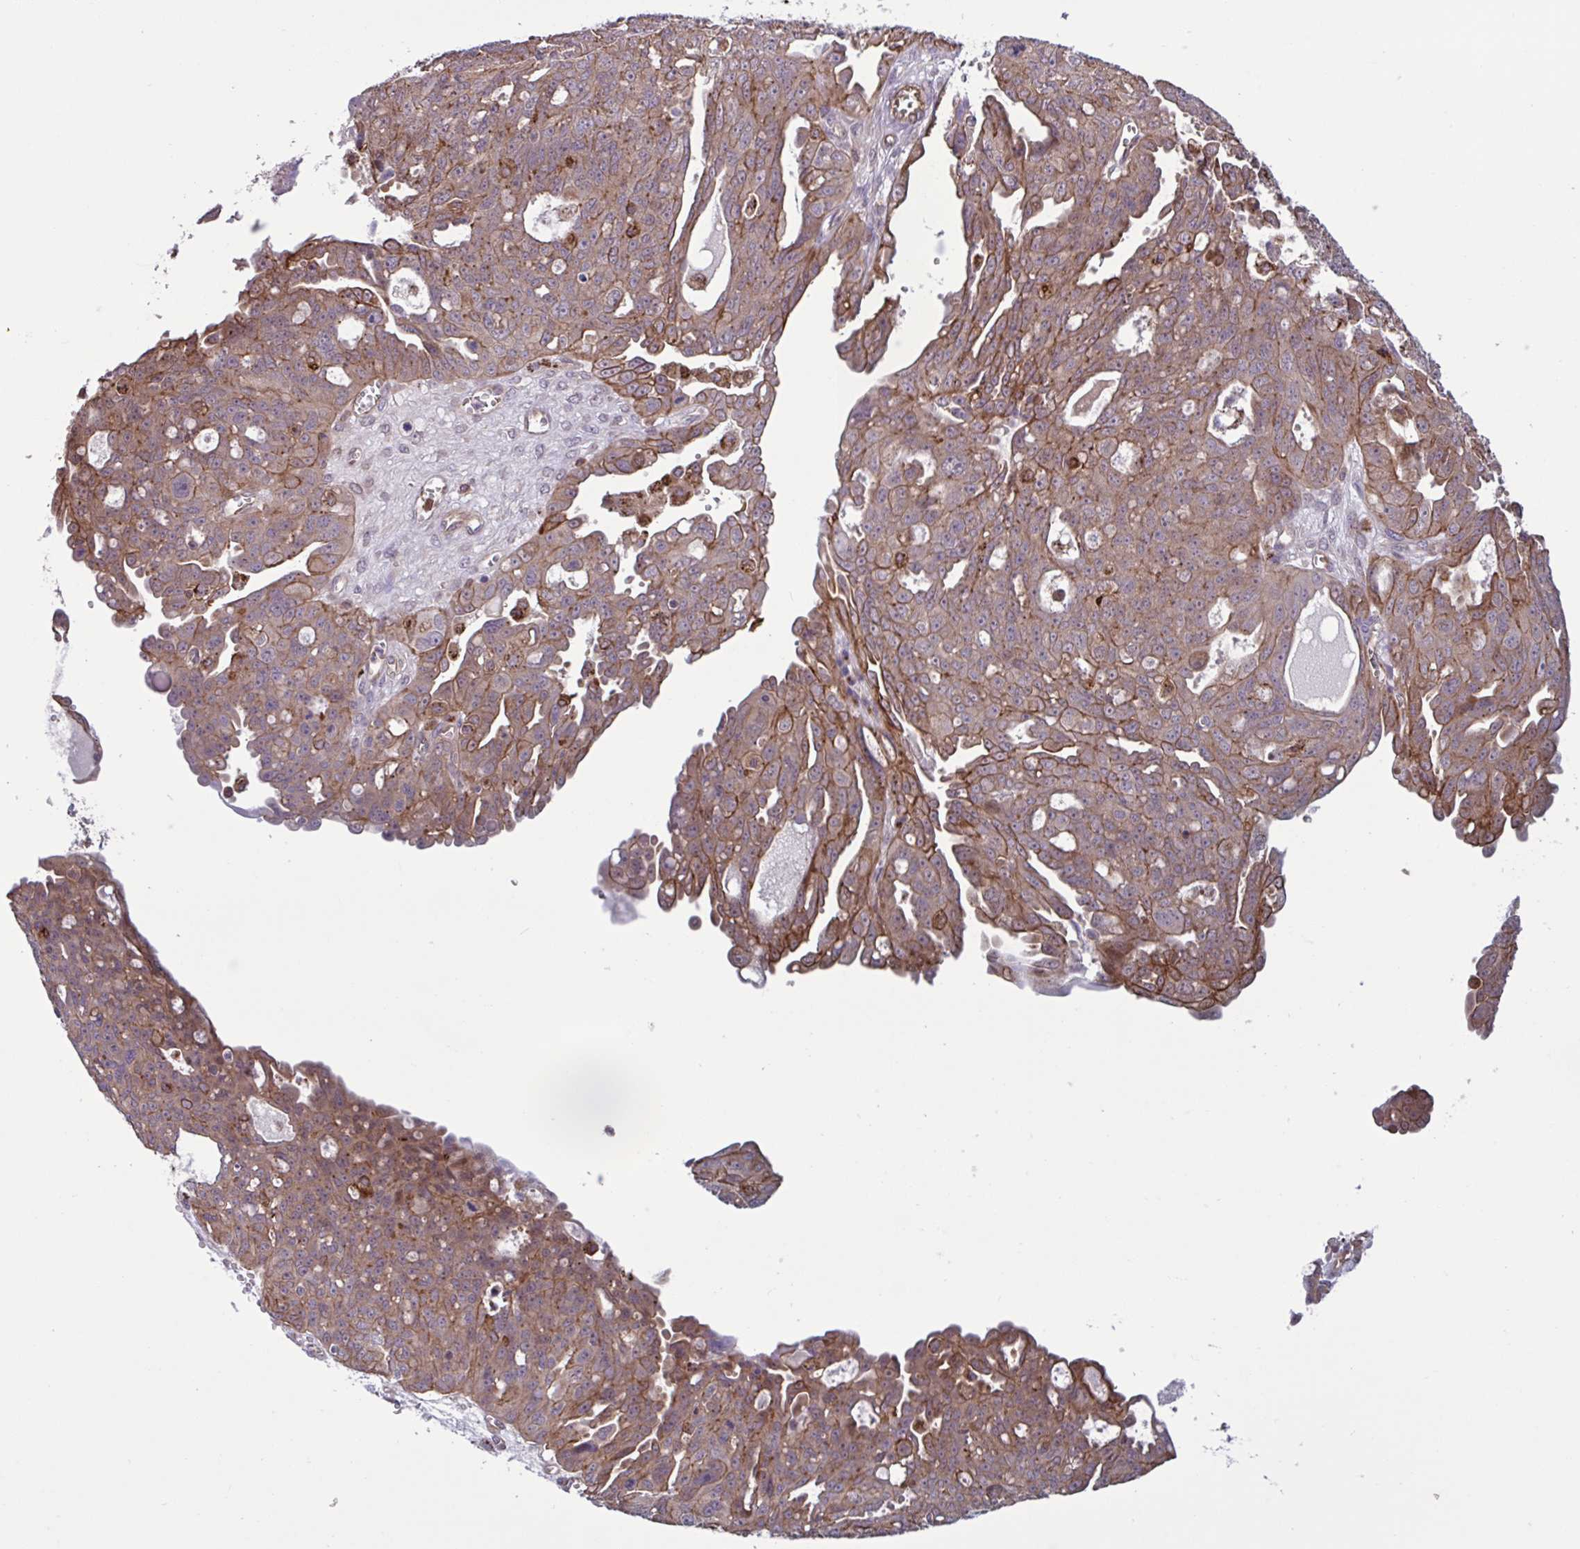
{"staining": {"intensity": "moderate", "quantity": ">75%", "location": "cytoplasmic/membranous"}, "tissue": "ovarian cancer", "cell_type": "Tumor cells", "image_type": "cancer", "snomed": [{"axis": "morphology", "description": "Carcinoma, endometroid"}, {"axis": "topography", "description": "Ovary"}], "caption": "IHC micrograph of neoplastic tissue: human ovarian cancer (endometroid carcinoma) stained using immunohistochemistry (IHC) reveals medium levels of moderate protein expression localized specifically in the cytoplasmic/membranous of tumor cells, appearing as a cytoplasmic/membranous brown color.", "gene": "GLTP", "patient": {"sex": "female", "age": 70}}